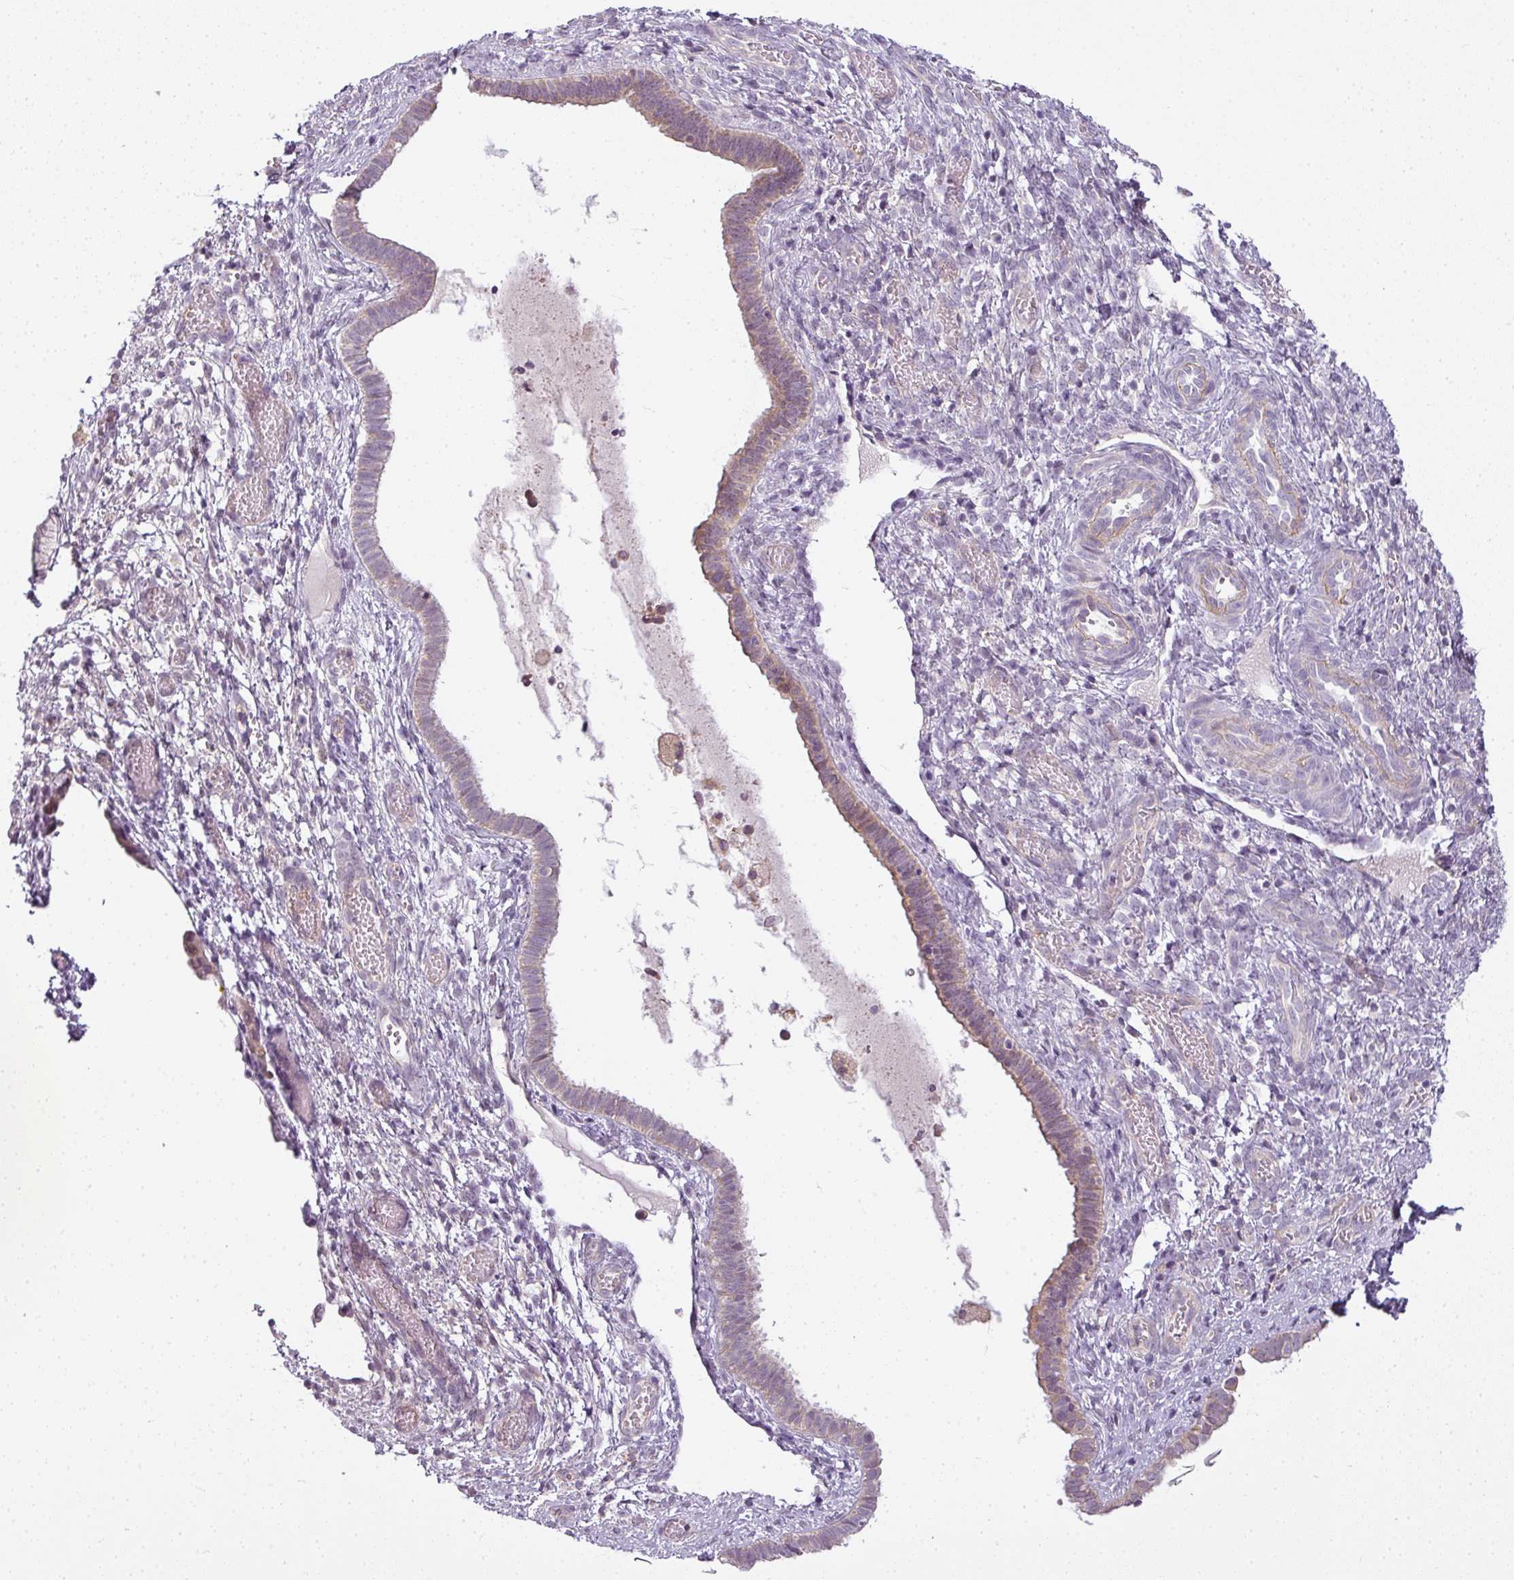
{"staining": {"intensity": "weak", "quantity": "25%-75%", "location": "cytoplasmic/membranous"}, "tissue": "cervical cancer", "cell_type": "Tumor cells", "image_type": "cancer", "snomed": [{"axis": "morphology", "description": "Squamous cell carcinoma, NOS"}, {"axis": "topography", "description": "Cervix"}], "caption": "This micrograph exhibits cervical cancer (squamous cell carcinoma) stained with immunohistochemistry to label a protein in brown. The cytoplasmic/membranous of tumor cells show weak positivity for the protein. Nuclei are counter-stained blue.", "gene": "LY75", "patient": {"sex": "female", "age": 59}}